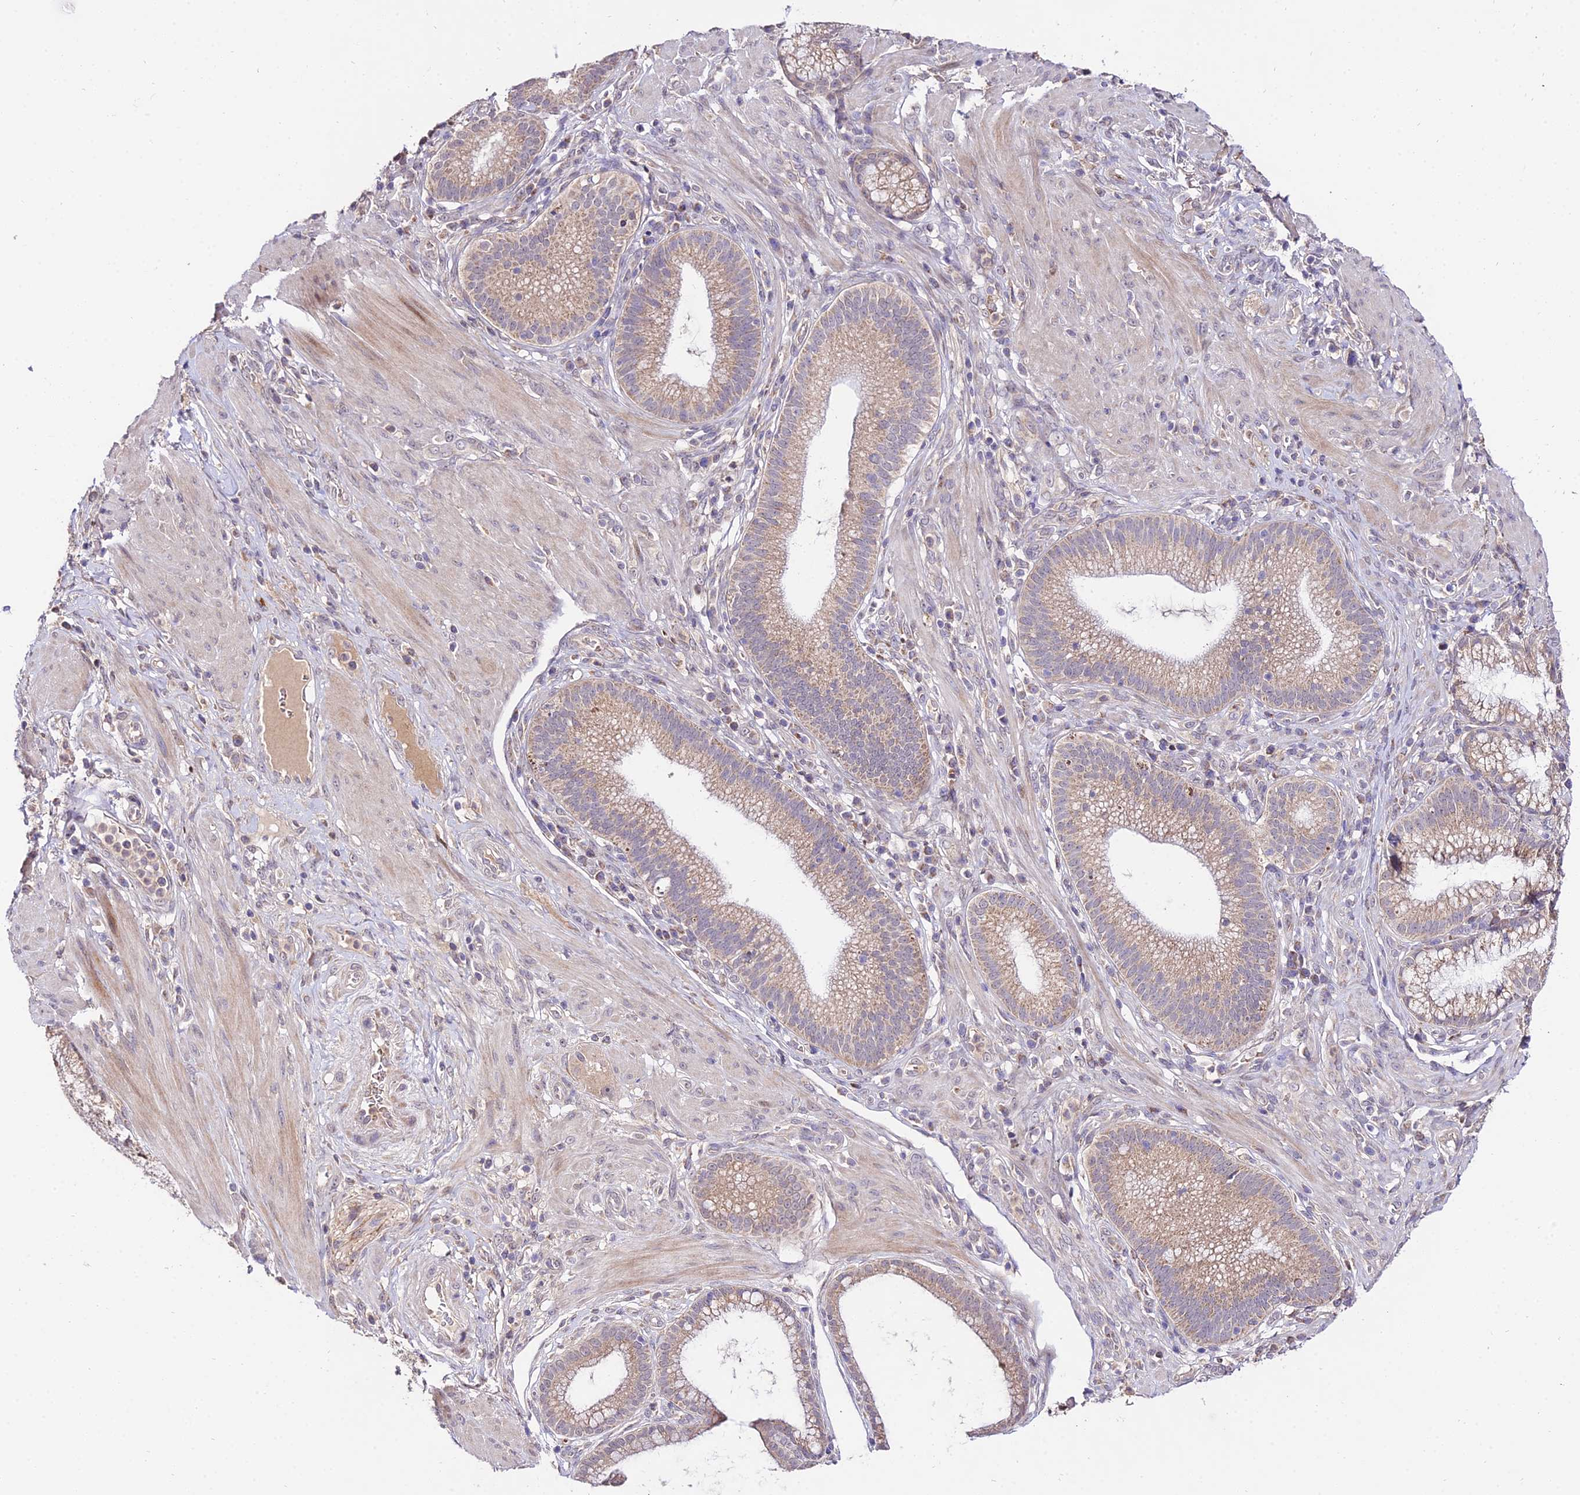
{"staining": {"intensity": "weak", "quantity": ">75%", "location": "cytoplasmic/membranous"}, "tissue": "pancreatic cancer", "cell_type": "Tumor cells", "image_type": "cancer", "snomed": [{"axis": "morphology", "description": "Adenocarcinoma, NOS"}, {"axis": "topography", "description": "Pancreas"}], "caption": "This micrograph displays immunohistochemistry staining of pancreatic adenocarcinoma, with low weak cytoplasmic/membranous expression in about >75% of tumor cells.", "gene": "WDR5B", "patient": {"sex": "male", "age": 72}}